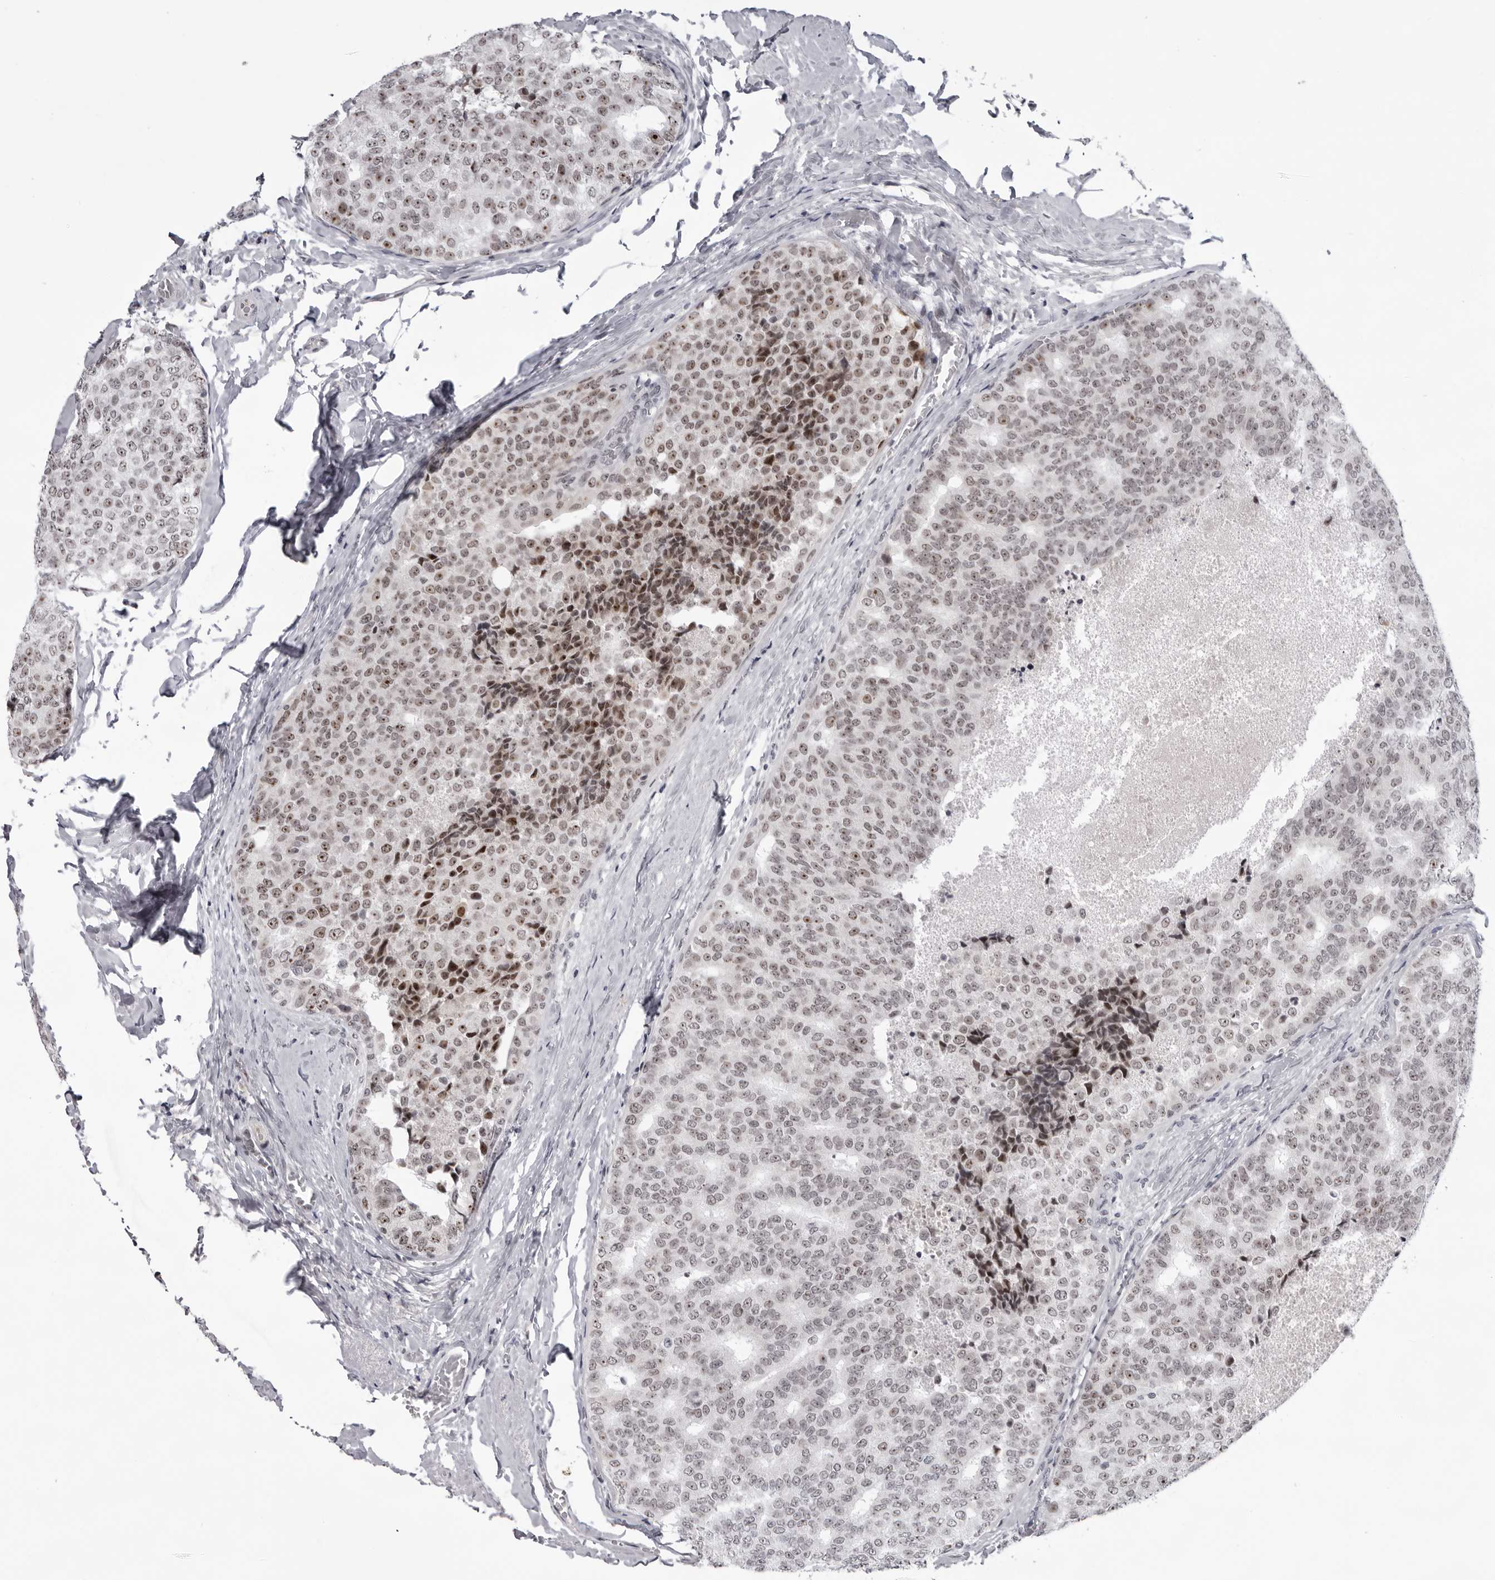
{"staining": {"intensity": "moderate", "quantity": ">75%", "location": "nuclear"}, "tissue": "breast cancer", "cell_type": "Tumor cells", "image_type": "cancer", "snomed": [{"axis": "morphology", "description": "Normal tissue, NOS"}, {"axis": "morphology", "description": "Duct carcinoma"}, {"axis": "topography", "description": "Breast"}], "caption": "Breast cancer (intraductal carcinoma) stained with immunohistochemistry (IHC) exhibits moderate nuclear positivity in approximately >75% of tumor cells.", "gene": "EXOSC10", "patient": {"sex": "female", "age": 43}}